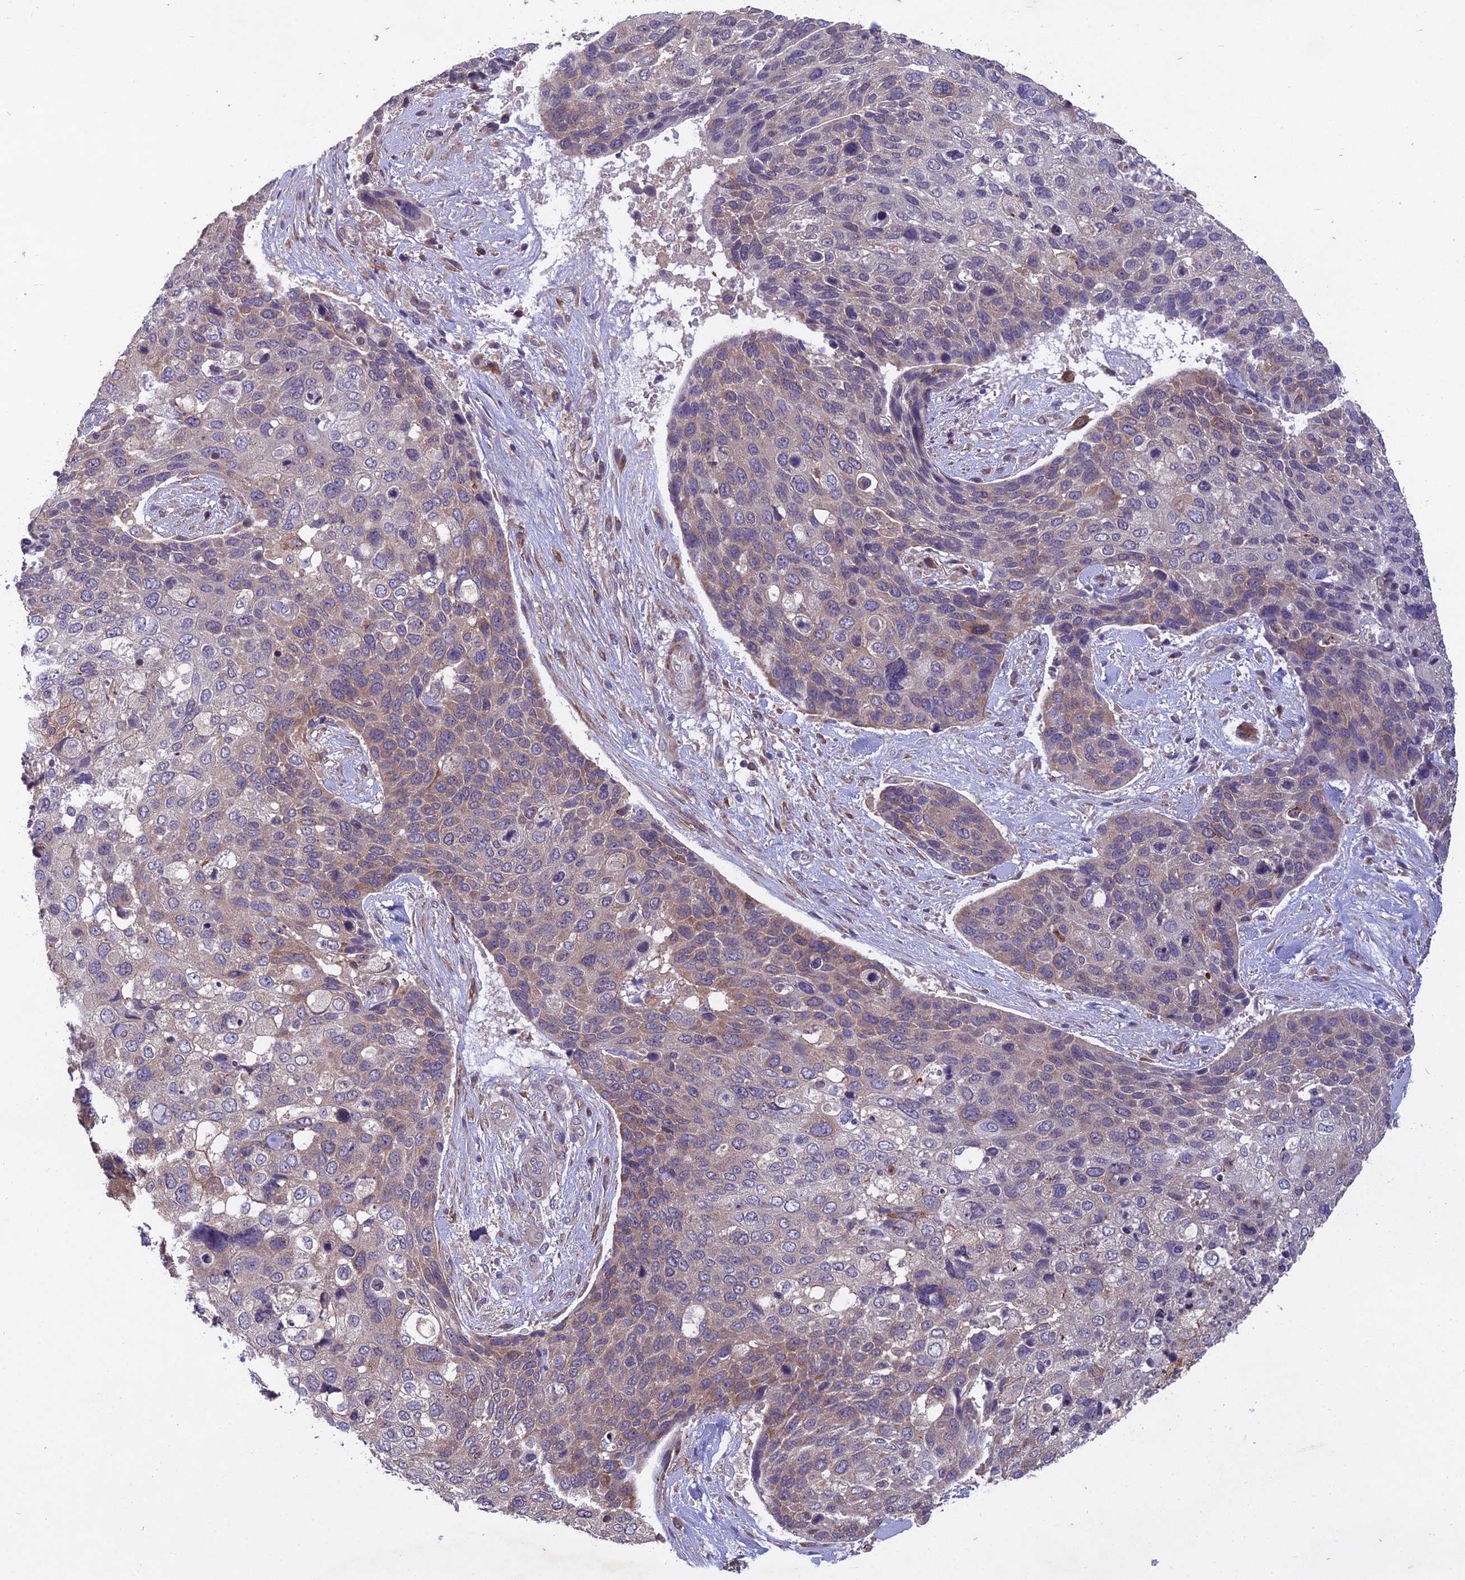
{"staining": {"intensity": "moderate", "quantity": "<25%", "location": "cytoplasmic/membranous"}, "tissue": "skin cancer", "cell_type": "Tumor cells", "image_type": "cancer", "snomed": [{"axis": "morphology", "description": "Basal cell carcinoma"}, {"axis": "topography", "description": "Skin"}], "caption": "Immunohistochemical staining of human skin cancer (basal cell carcinoma) demonstrates low levels of moderate cytoplasmic/membranous staining in approximately <25% of tumor cells.", "gene": "CENPL", "patient": {"sex": "female", "age": 74}}